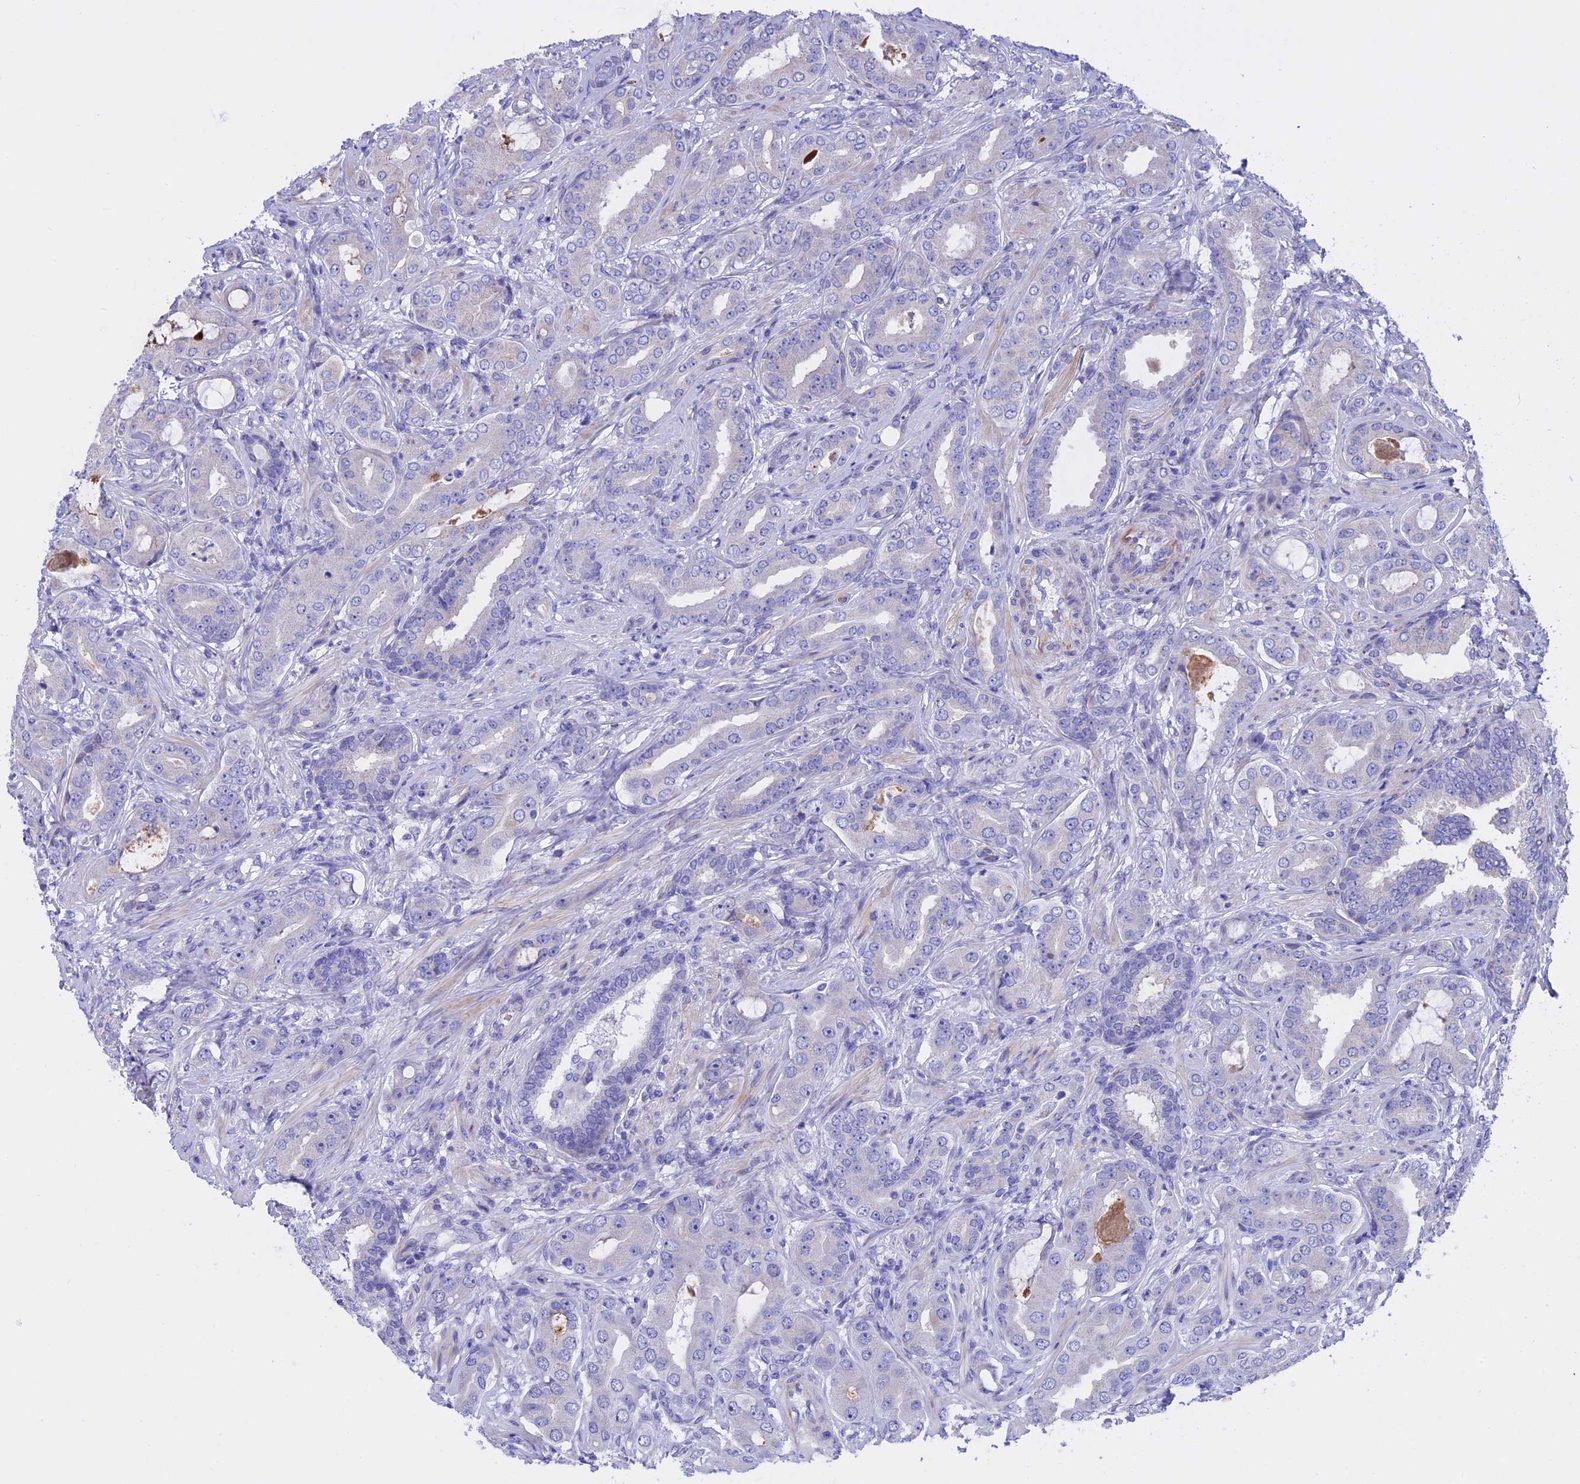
{"staining": {"intensity": "negative", "quantity": "none", "location": "none"}, "tissue": "prostate cancer", "cell_type": "Tumor cells", "image_type": "cancer", "snomed": [{"axis": "morphology", "description": "Adenocarcinoma, Low grade"}, {"axis": "topography", "description": "Prostate"}], "caption": "A photomicrograph of low-grade adenocarcinoma (prostate) stained for a protein reveals no brown staining in tumor cells. Nuclei are stained in blue.", "gene": "TMEM138", "patient": {"sex": "male", "age": 57}}